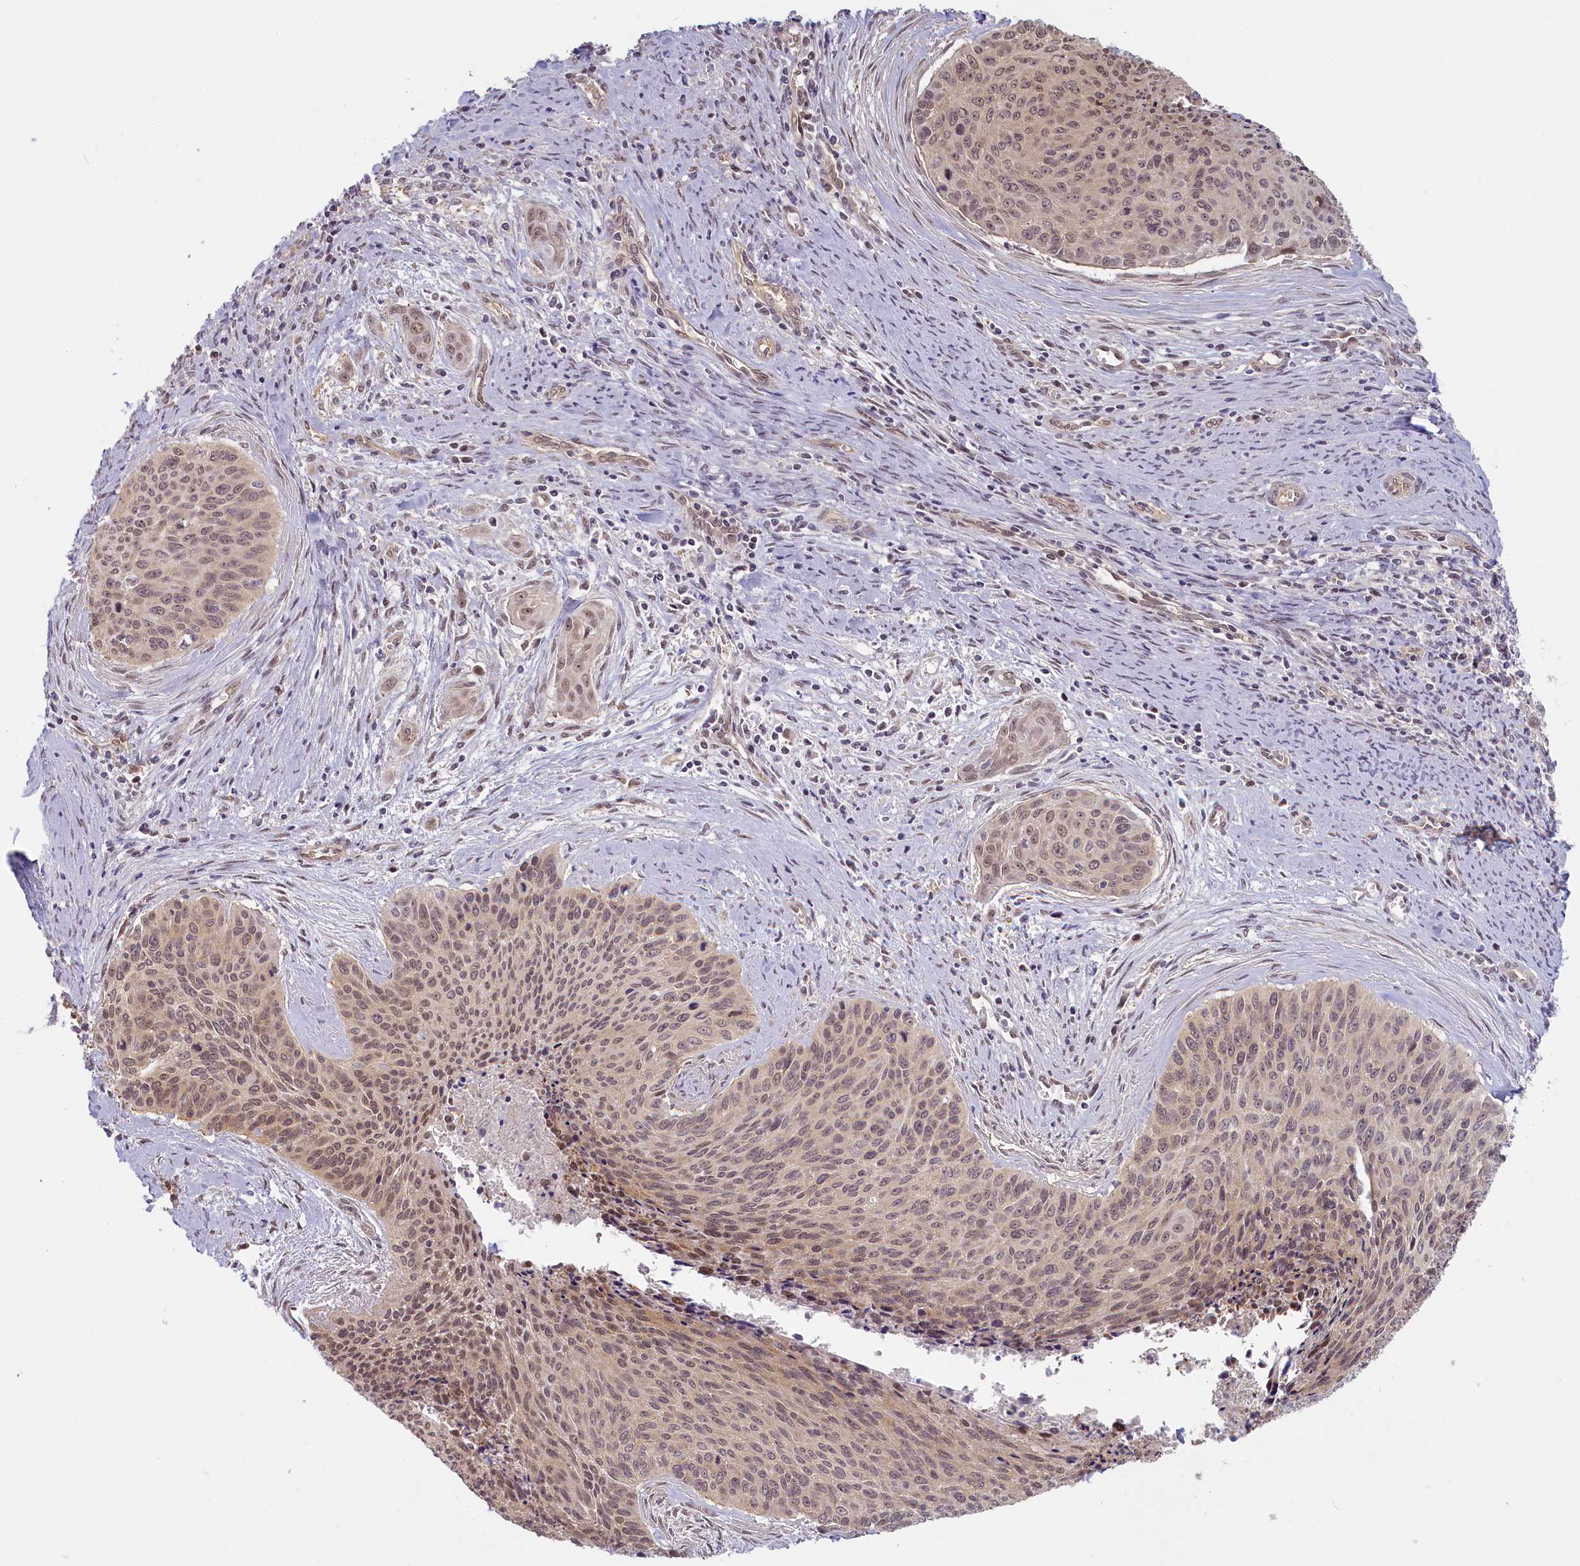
{"staining": {"intensity": "moderate", "quantity": ">75%", "location": "nuclear"}, "tissue": "cervical cancer", "cell_type": "Tumor cells", "image_type": "cancer", "snomed": [{"axis": "morphology", "description": "Squamous cell carcinoma, NOS"}, {"axis": "topography", "description": "Cervix"}], "caption": "Protein staining displays moderate nuclear expression in approximately >75% of tumor cells in cervical cancer (squamous cell carcinoma).", "gene": "C19orf44", "patient": {"sex": "female", "age": 55}}